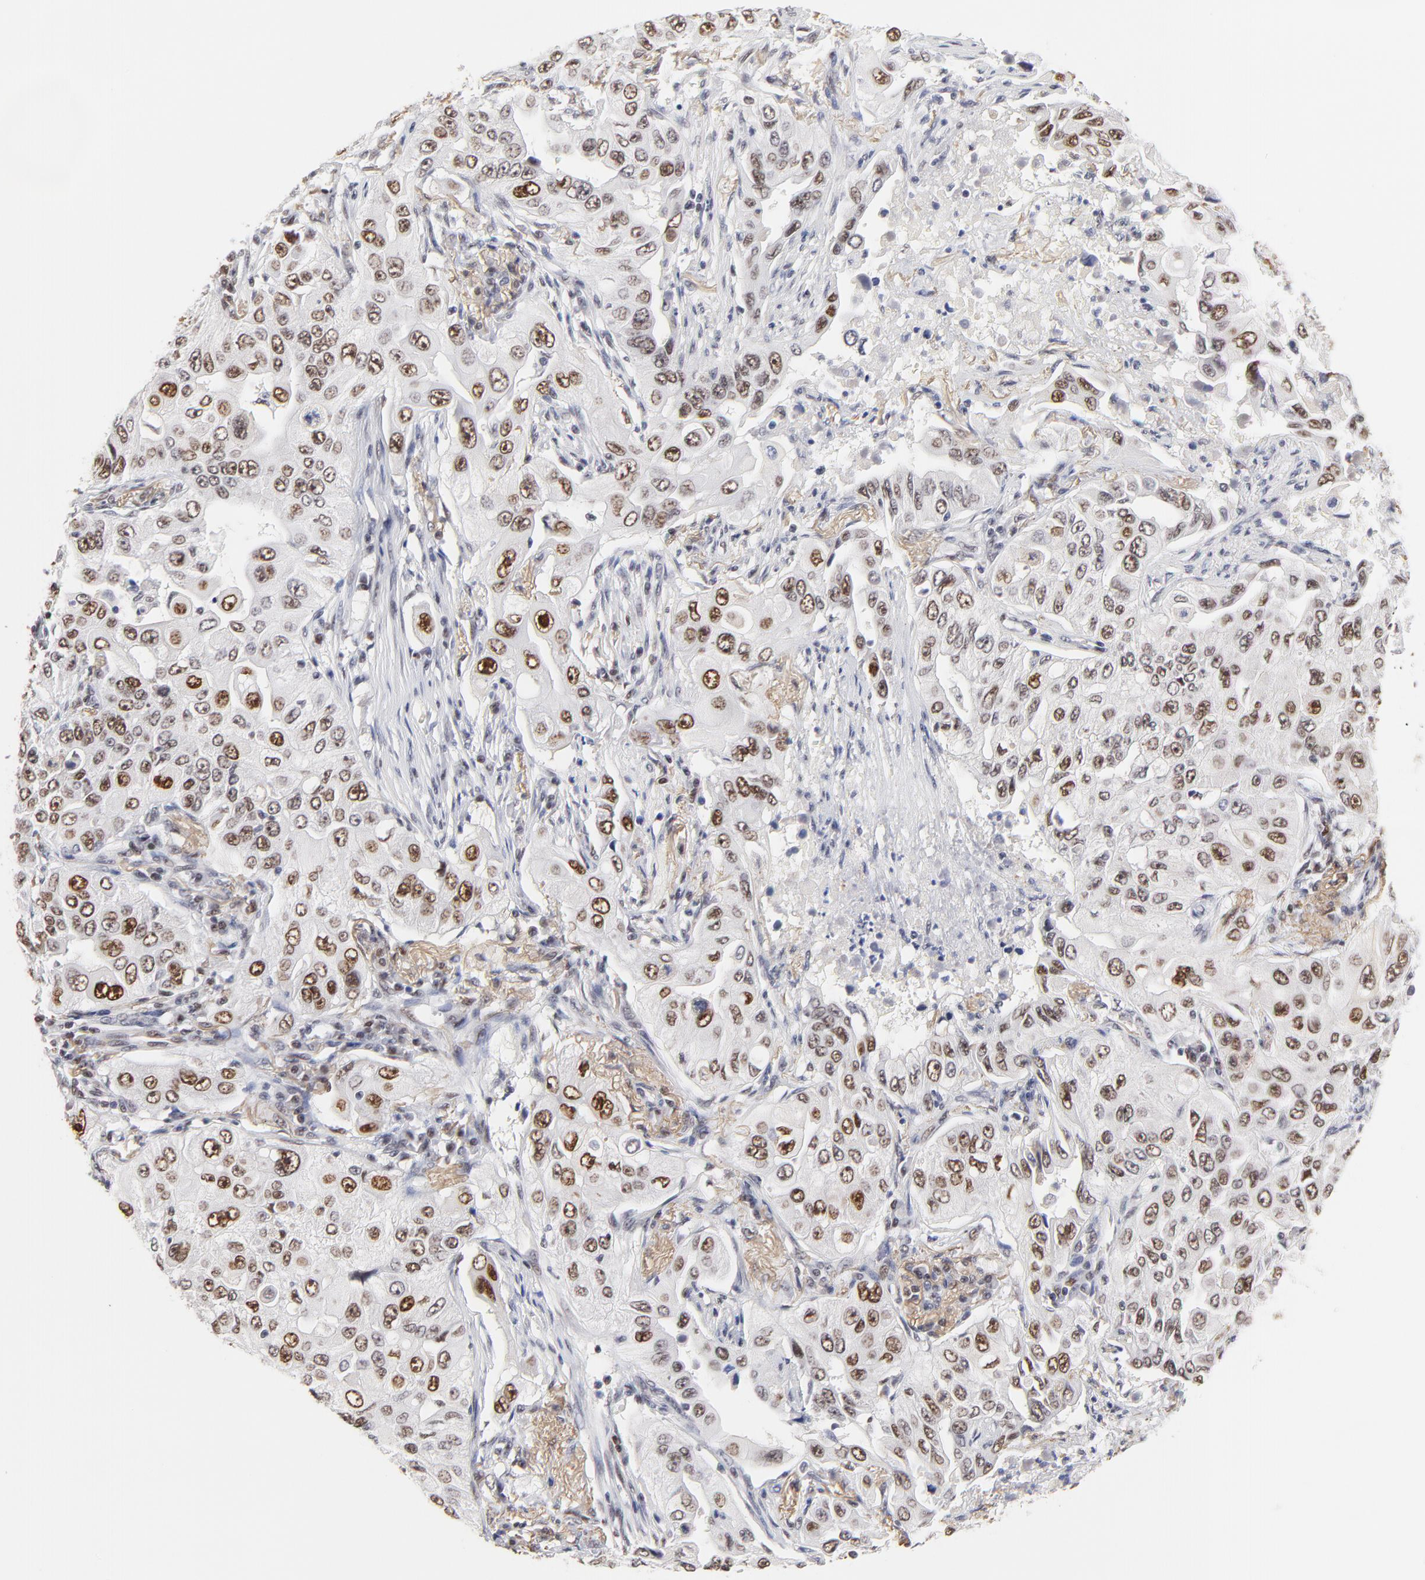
{"staining": {"intensity": "moderate", "quantity": ">75%", "location": "nuclear"}, "tissue": "lung cancer", "cell_type": "Tumor cells", "image_type": "cancer", "snomed": [{"axis": "morphology", "description": "Adenocarcinoma, NOS"}, {"axis": "topography", "description": "Lung"}], "caption": "Immunohistochemical staining of human lung cancer (adenocarcinoma) reveals medium levels of moderate nuclear staining in about >75% of tumor cells.", "gene": "OGFOD1", "patient": {"sex": "male", "age": 84}}